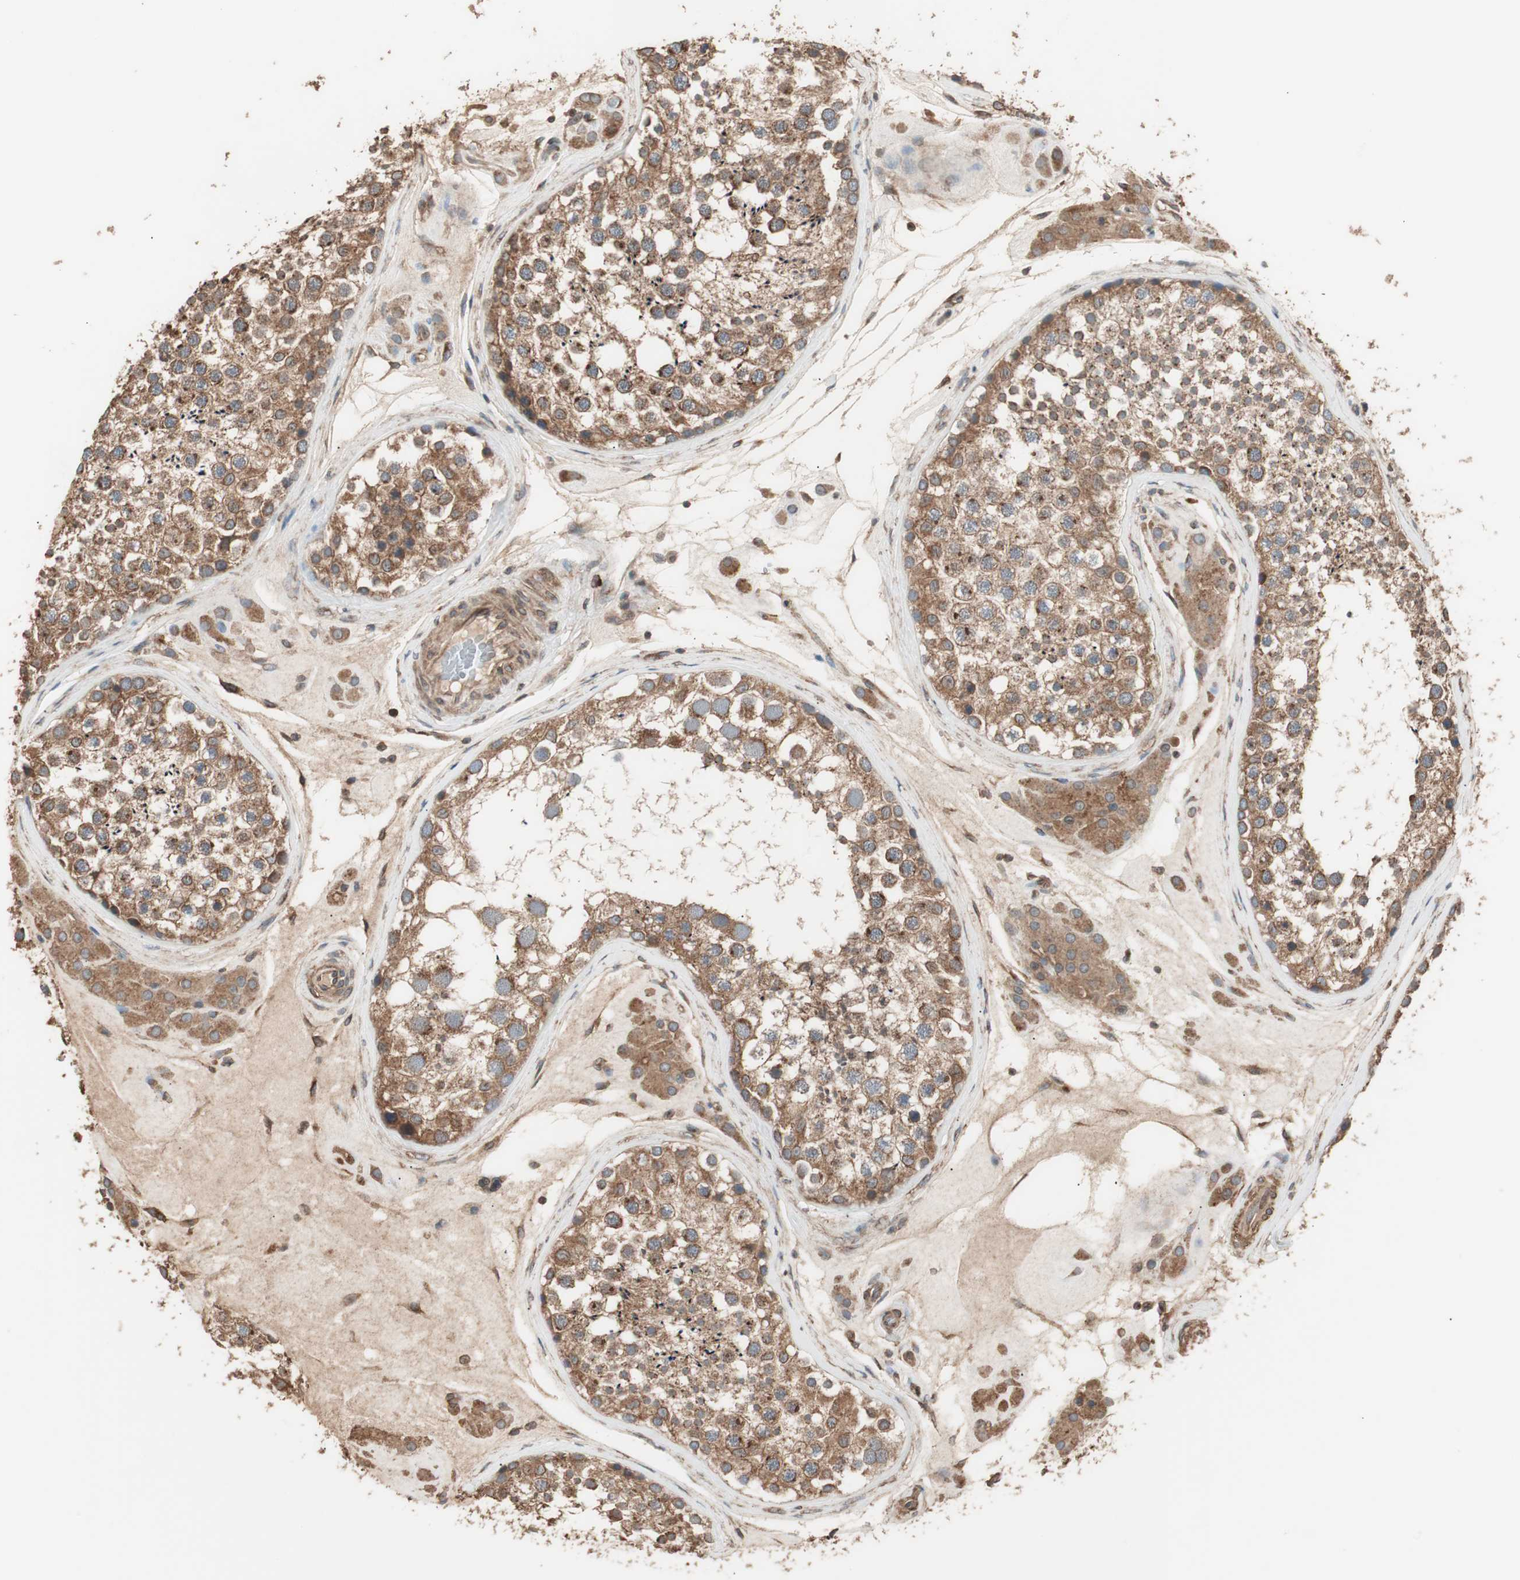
{"staining": {"intensity": "moderate", "quantity": ">75%", "location": "cytoplasmic/membranous"}, "tissue": "testis", "cell_type": "Cells in seminiferous ducts", "image_type": "normal", "snomed": [{"axis": "morphology", "description": "Normal tissue, NOS"}, {"axis": "topography", "description": "Testis"}], "caption": "Brown immunohistochemical staining in normal testis reveals moderate cytoplasmic/membranous expression in approximately >75% of cells in seminiferous ducts.", "gene": "LZTS1", "patient": {"sex": "male", "age": 46}}